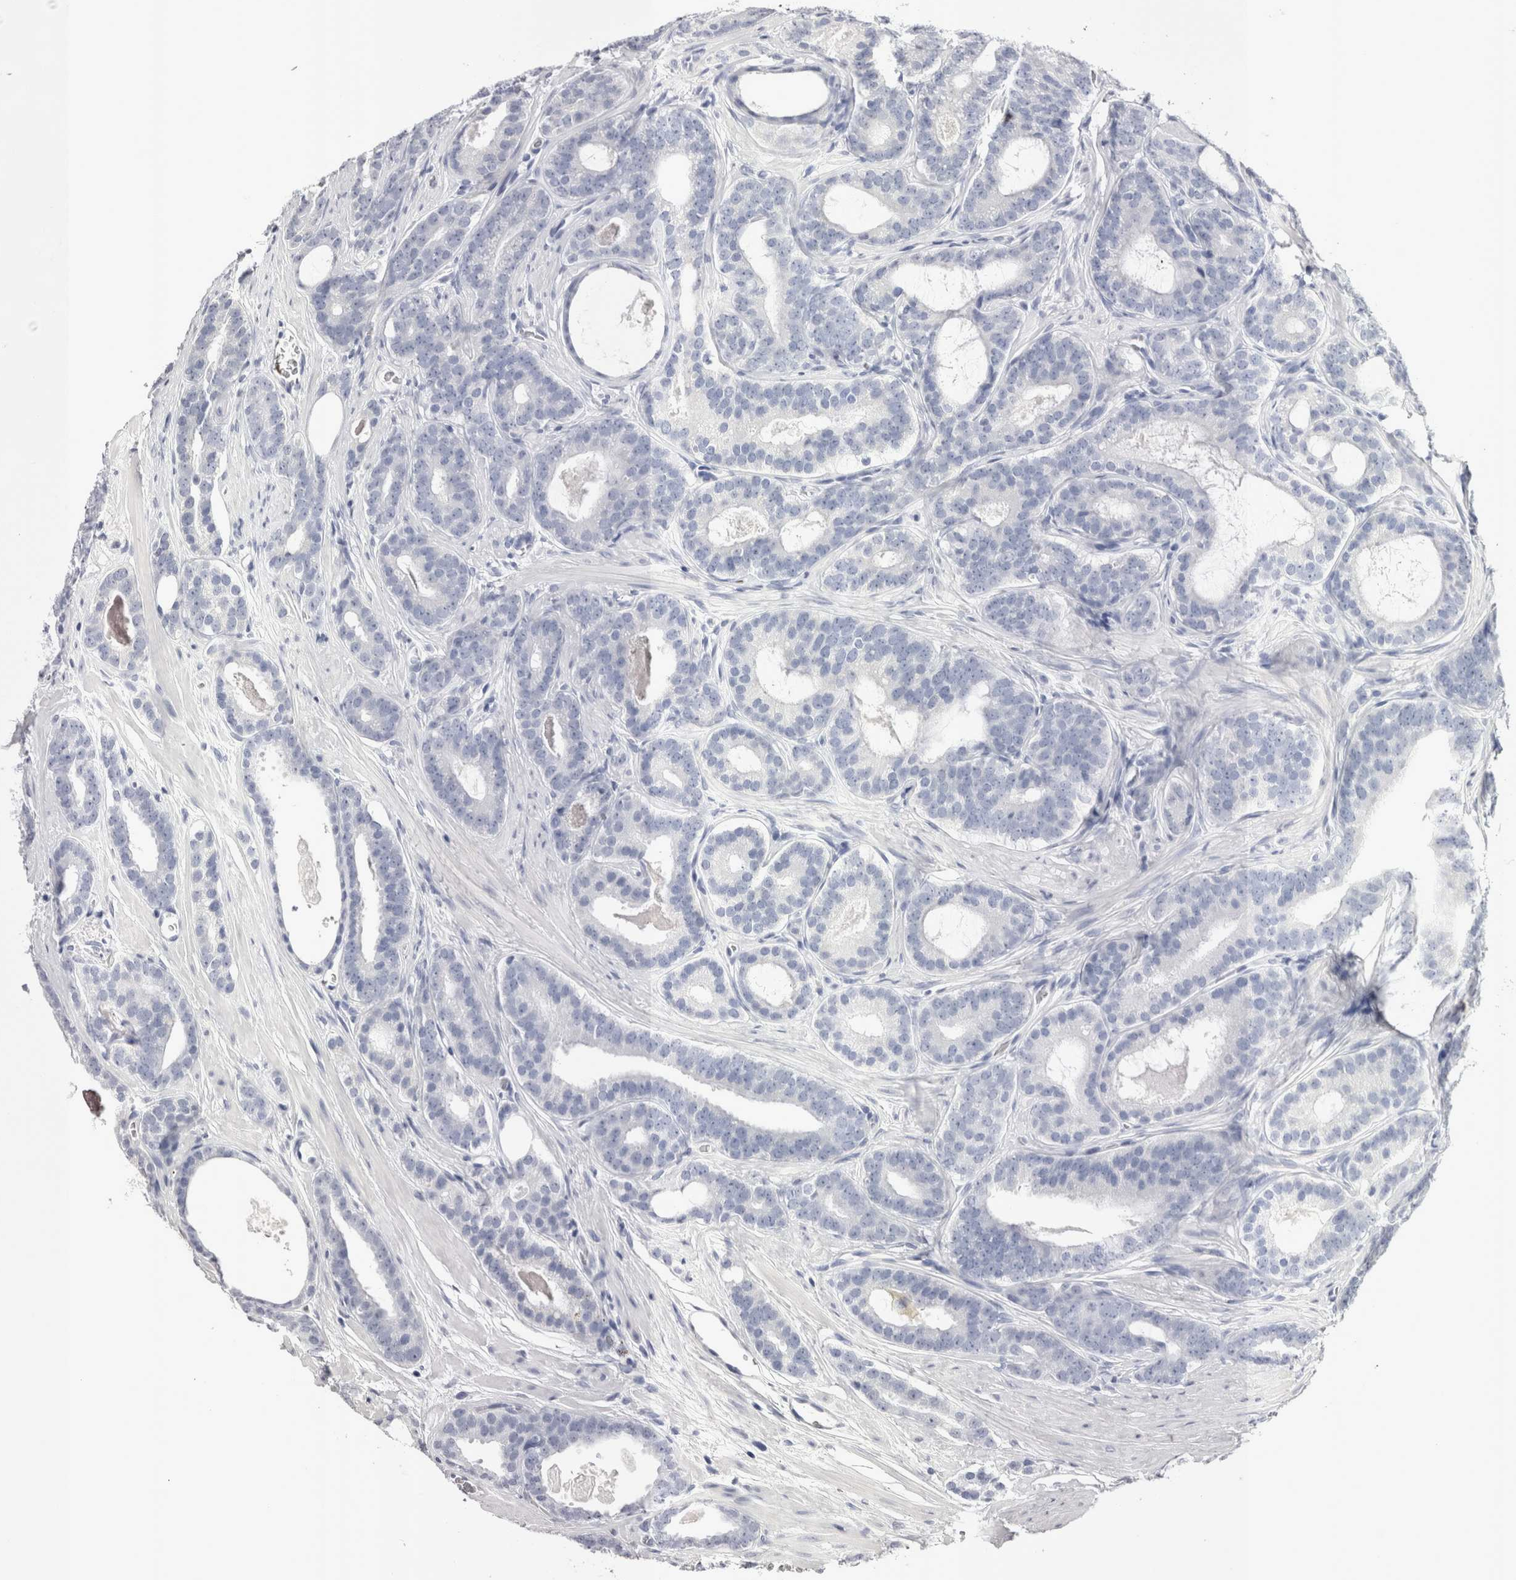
{"staining": {"intensity": "negative", "quantity": "none", "location": "none"}, "tissue": "prostate cancer", "cell_type": "Tumor cells", "image_type": "cancer", "snomed": [{"axis": "morphology", "description": "Adenocarcinoma, High grade"}, {"axis": "topography", "description": "Prostate"}], "caption": "This micrograph is of prostate cancer (high-grade adenocarcinoma) stained with IHC to label a protein in brown with the nuclei are counter-stained blue. There is no staining in tumor cells.", "gene": "PWP2", "patient": {"sex": "male", "age": 60}}